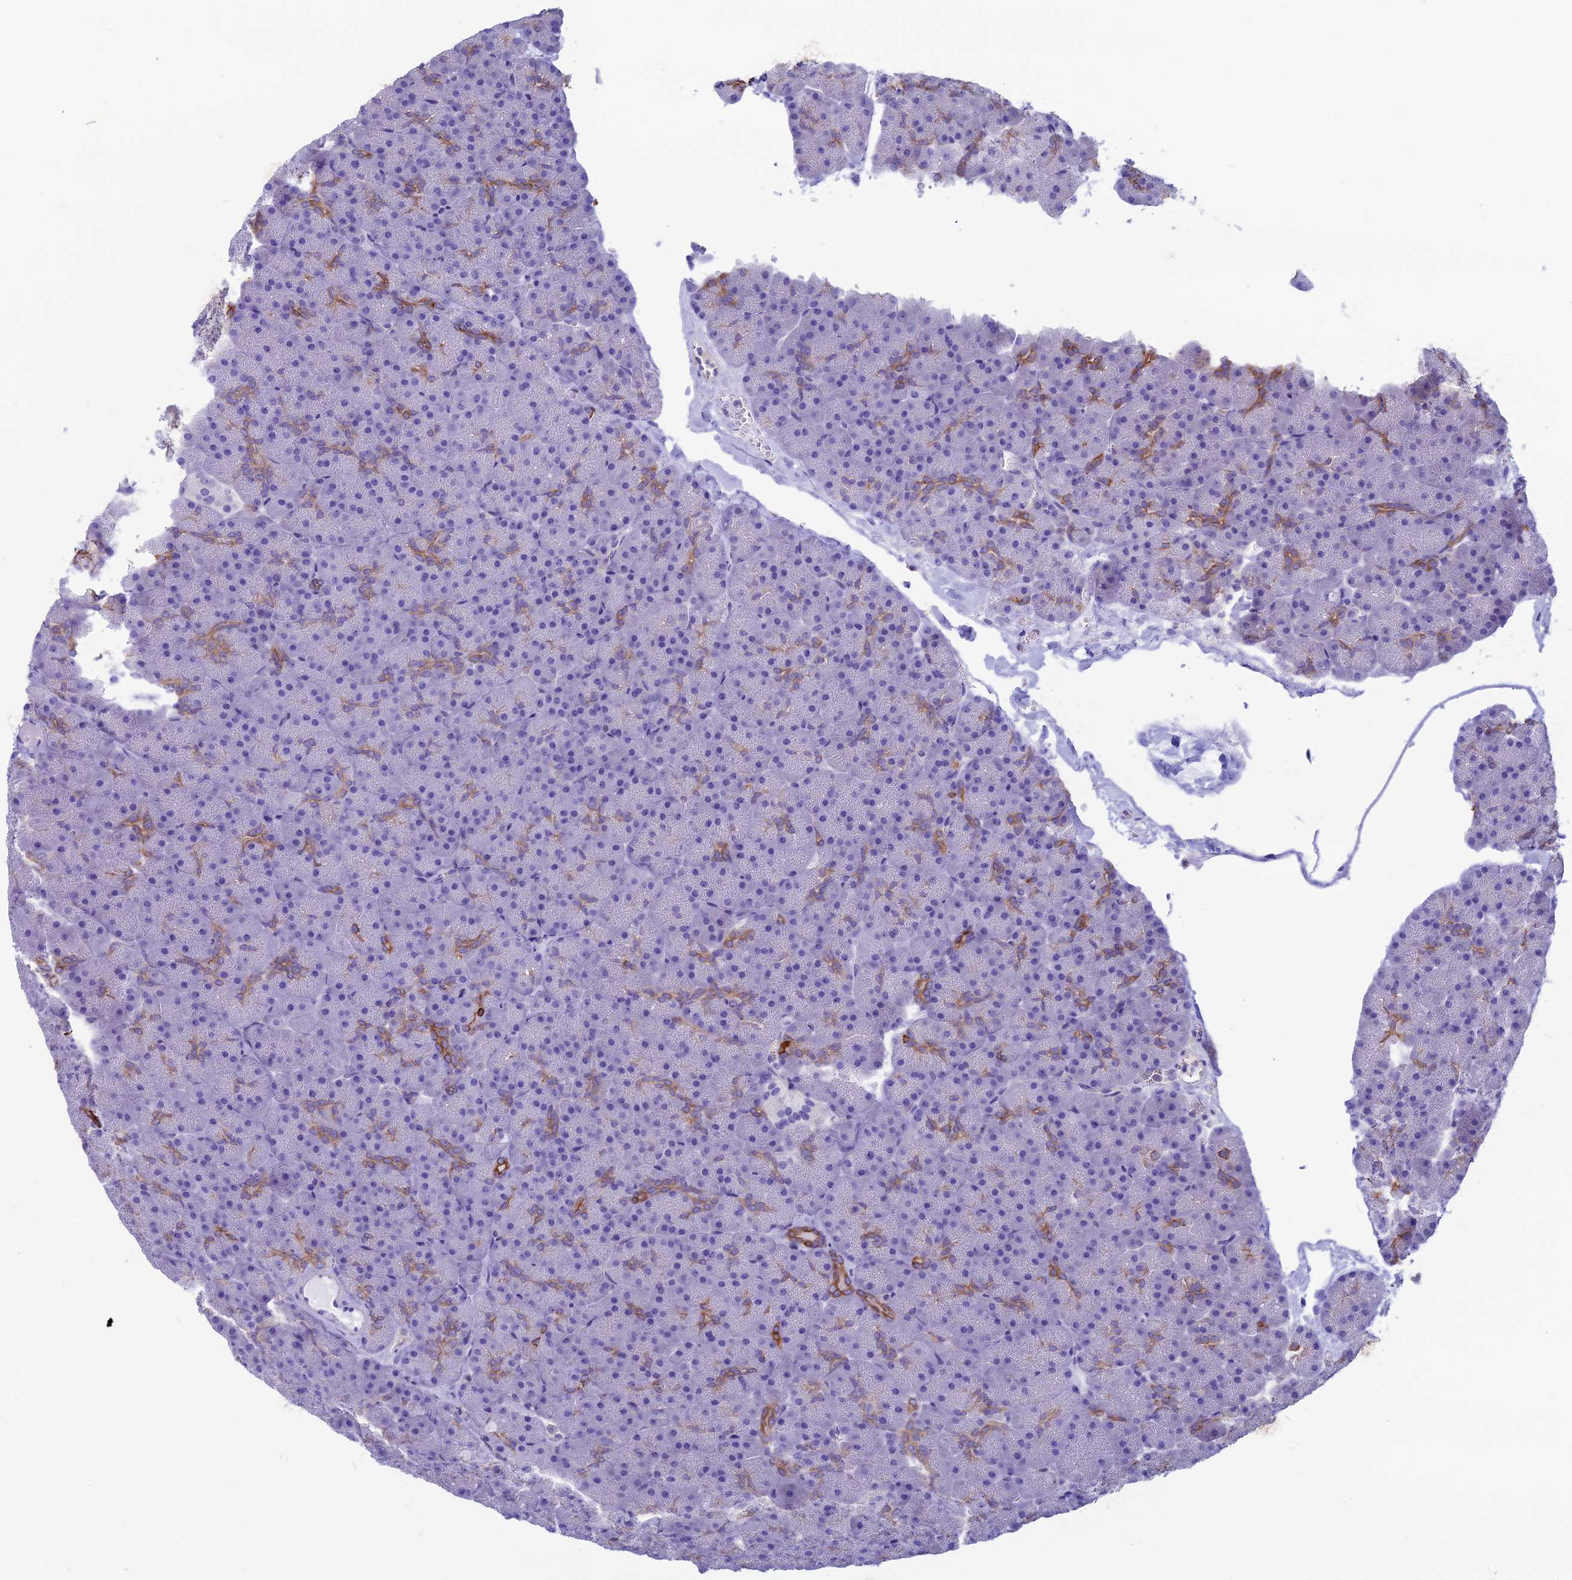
{"staining": {"intensity": "strong", "quantity": "<25%", "location": "cytoplasmic/membranous"}, "tissue": "pancreas", "cell_type": "Exocrine glandular cells", "image_type": "normal", "snomed": [{"axis": "morphology", "description": "Normal tissue, NOS"}, {"axis": "topography", "description": "Pancreas"}], "caption": "Strong cytoplasmic/membranous positivity is seen in approximately <25% of exocrine glandular cells in unremarkable pancreas. Nuclei are stained in blue.", "gene": "CDAN1", "patient": {"sex": "male", "age": 36}}